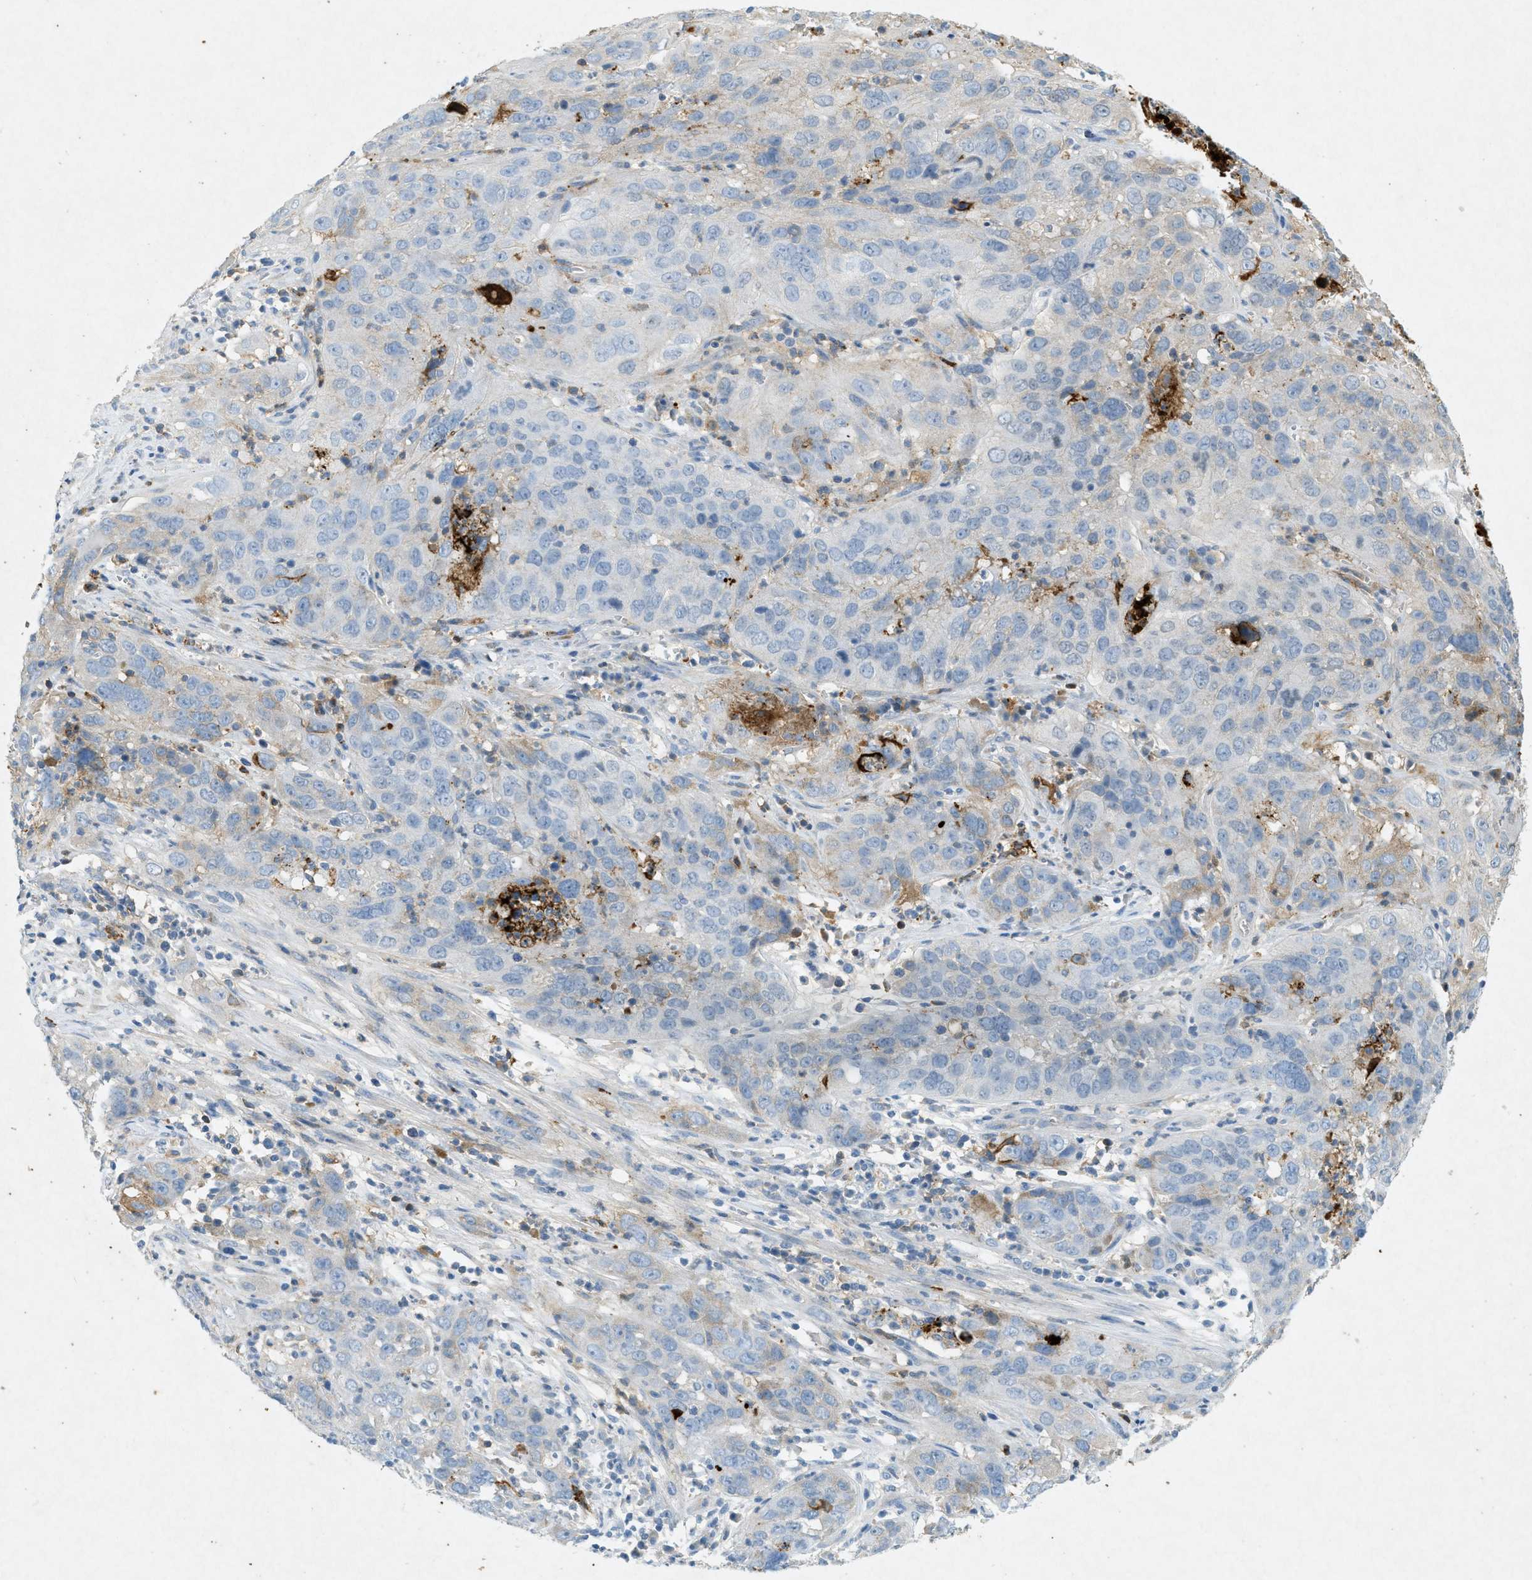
{"staining": {"intensity": "weak", "quantity": "25%-75%", "location": "cytoplasmic/membranous"}, "tissue": "cervical cancer", "cell_type": "Tumor cells", "image_type": "cancer", "snomed": [{"axis": "morphology", "description": "Squamous cell carcinoma, NOS"}, {"axis": "topography", "description": "Cervix"}], "caption": "Immunohistochemical staining of cervical cancer (squamous cell carcinoma) shows low levels of weak cytoplasmic/membranous protein positivity in about 25%-75% of tumor cells.", "gene": "F2", "patient": {"sex": "female", "age": 32}}